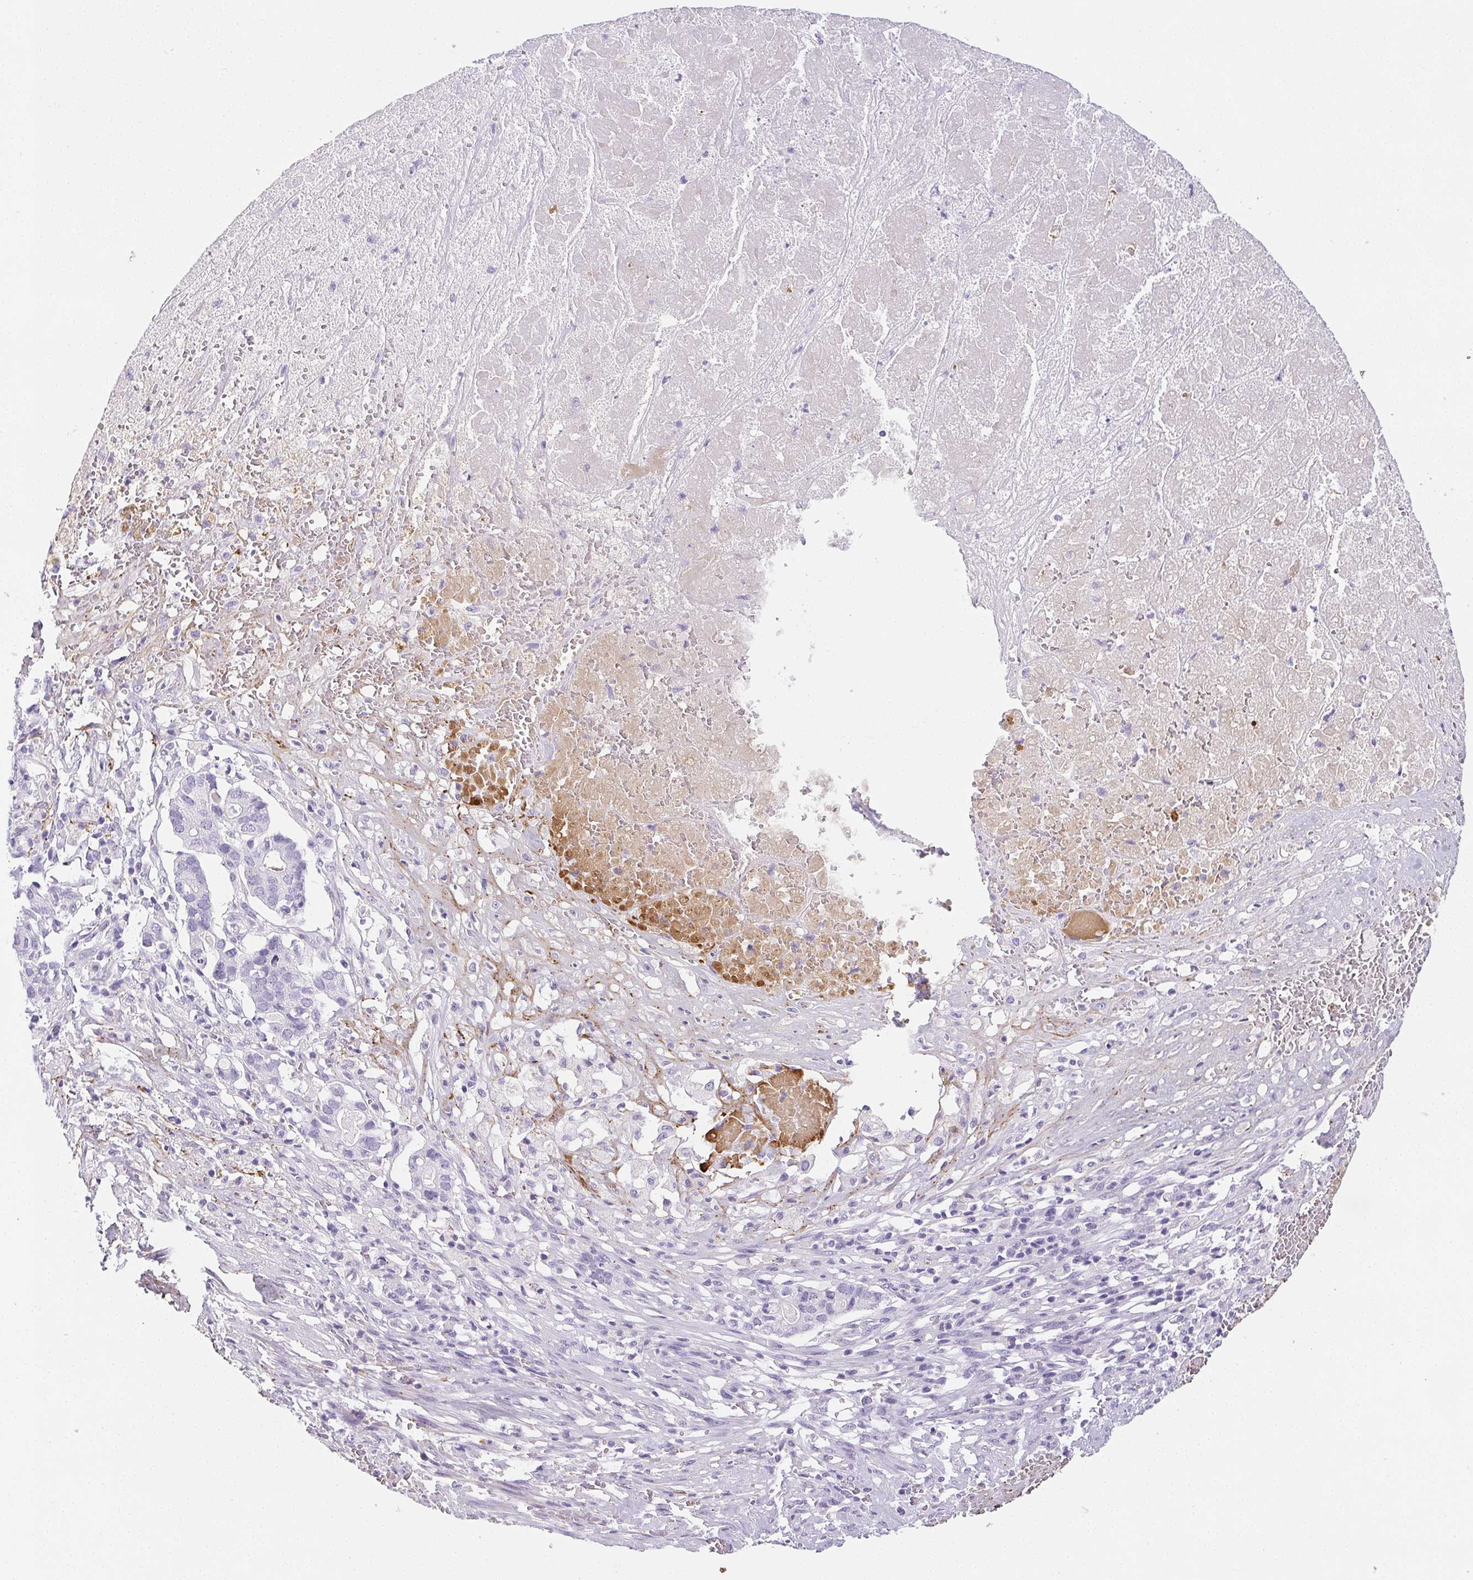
{"staining": {"intensity": "negative", "quantity": "none", "location": "none"}, "tissue": "pancreatic cancer", "cell_type": "Tumor cells", "image_type": "cancer", "snomed": [{"axis": "morphology", "description": "Adenocarcinoma, NOS"}, {"axis": "topography", "description": "Pancreas"}], "caption": "A micrograph of pancreatic cancer stained for a protein reveals no brown staining in tumor cells.", "gene": "VTN", "patient": {"sex": "male", "age": 50}}